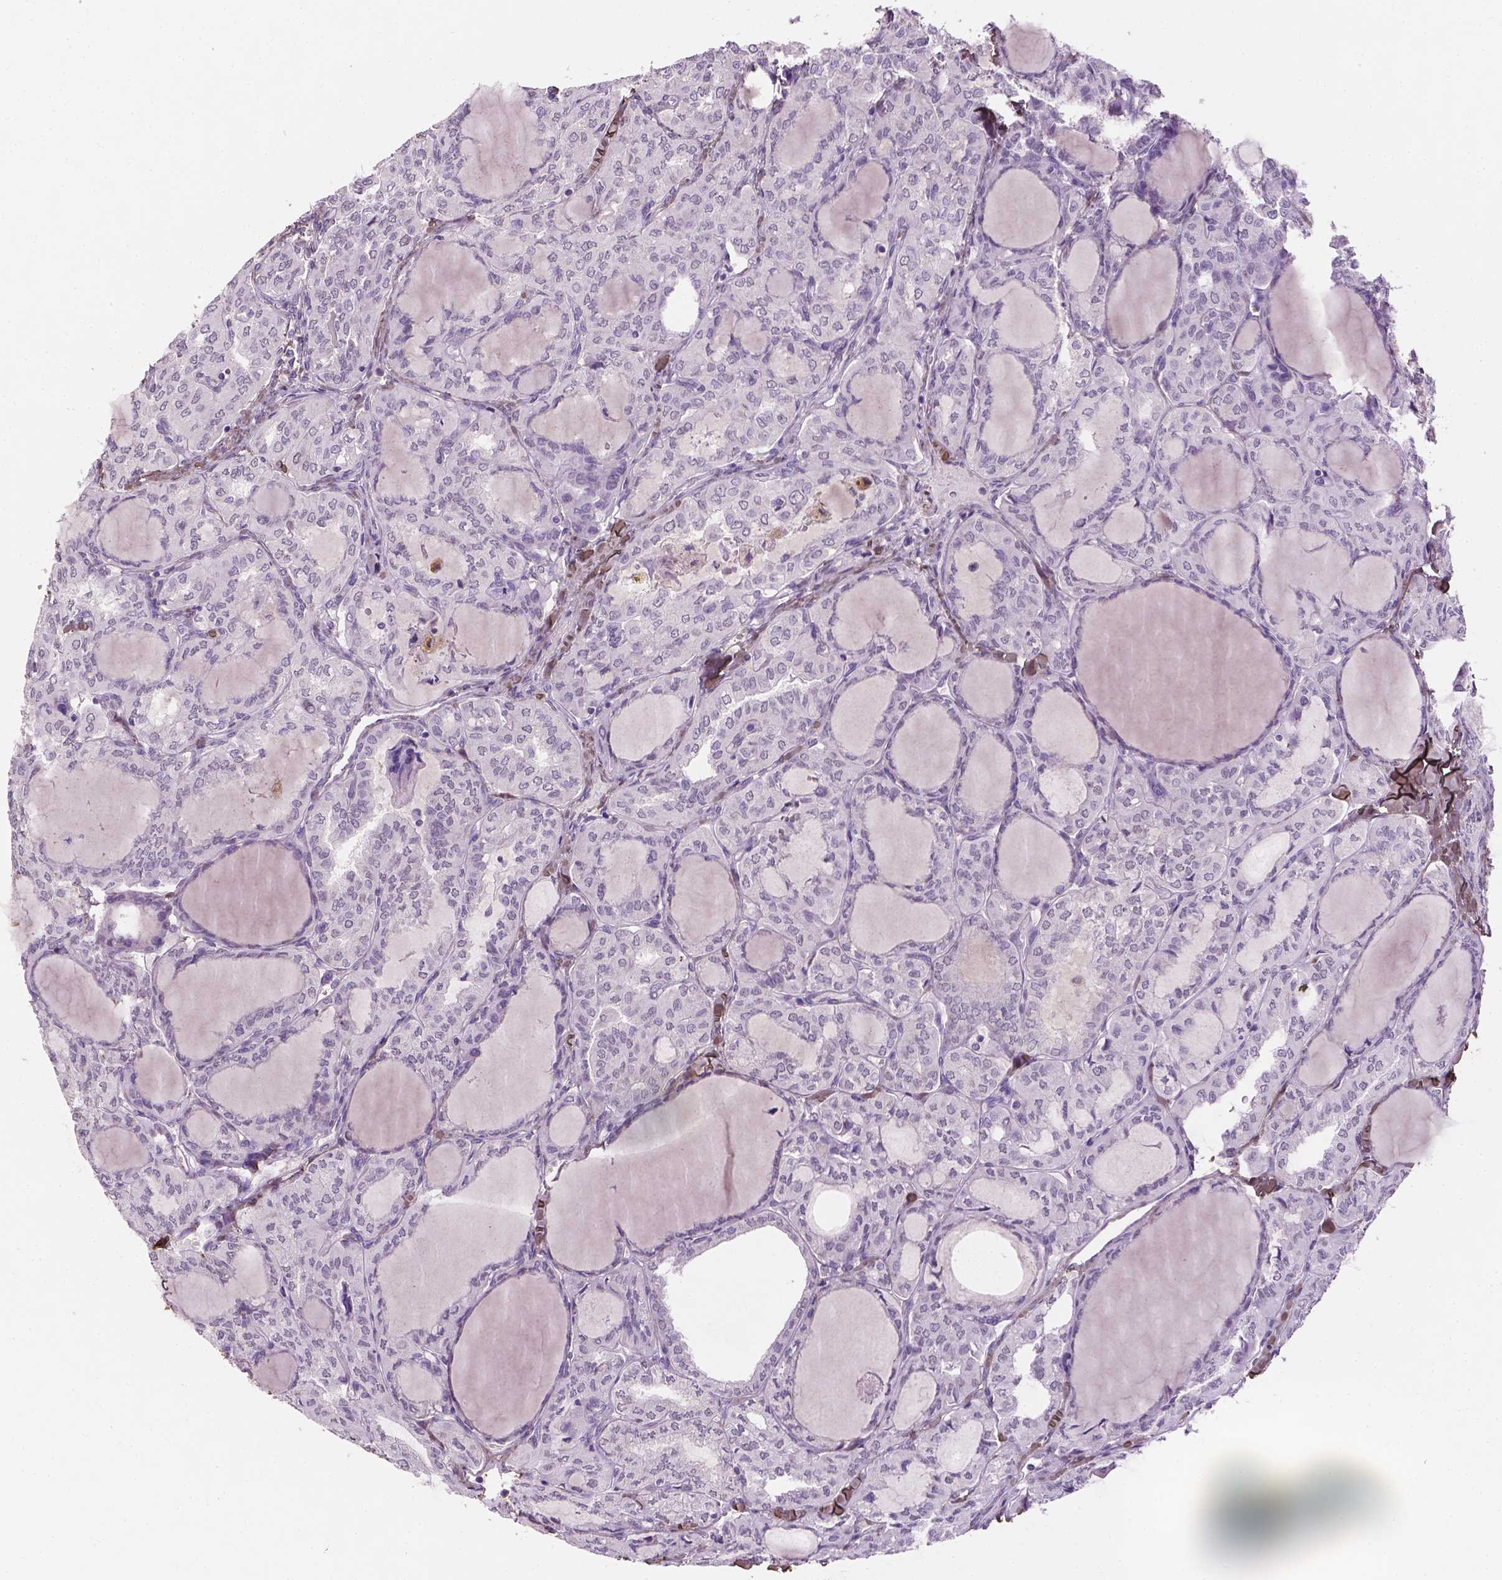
{"staining": {"intensity": "negative", "quantity": "none", "location": "none"}, "tissue": "thyroid cancer", "cell_type": "Tumor cells", "image_type": "cancer", "snomed": [{"axis": "morphology", "description": "Papillary adenocarcinoma, NOS"}, {"axis": "topography", "description": "Thyroid gland"}], "caption": "Immunohistochemical staining of human thyroid cancer (papillary adenocarcinoma) reveals no significant positivity in tumor cells.", "gene": "DLG2", "patient": {"sex": "male", "age": 20}}